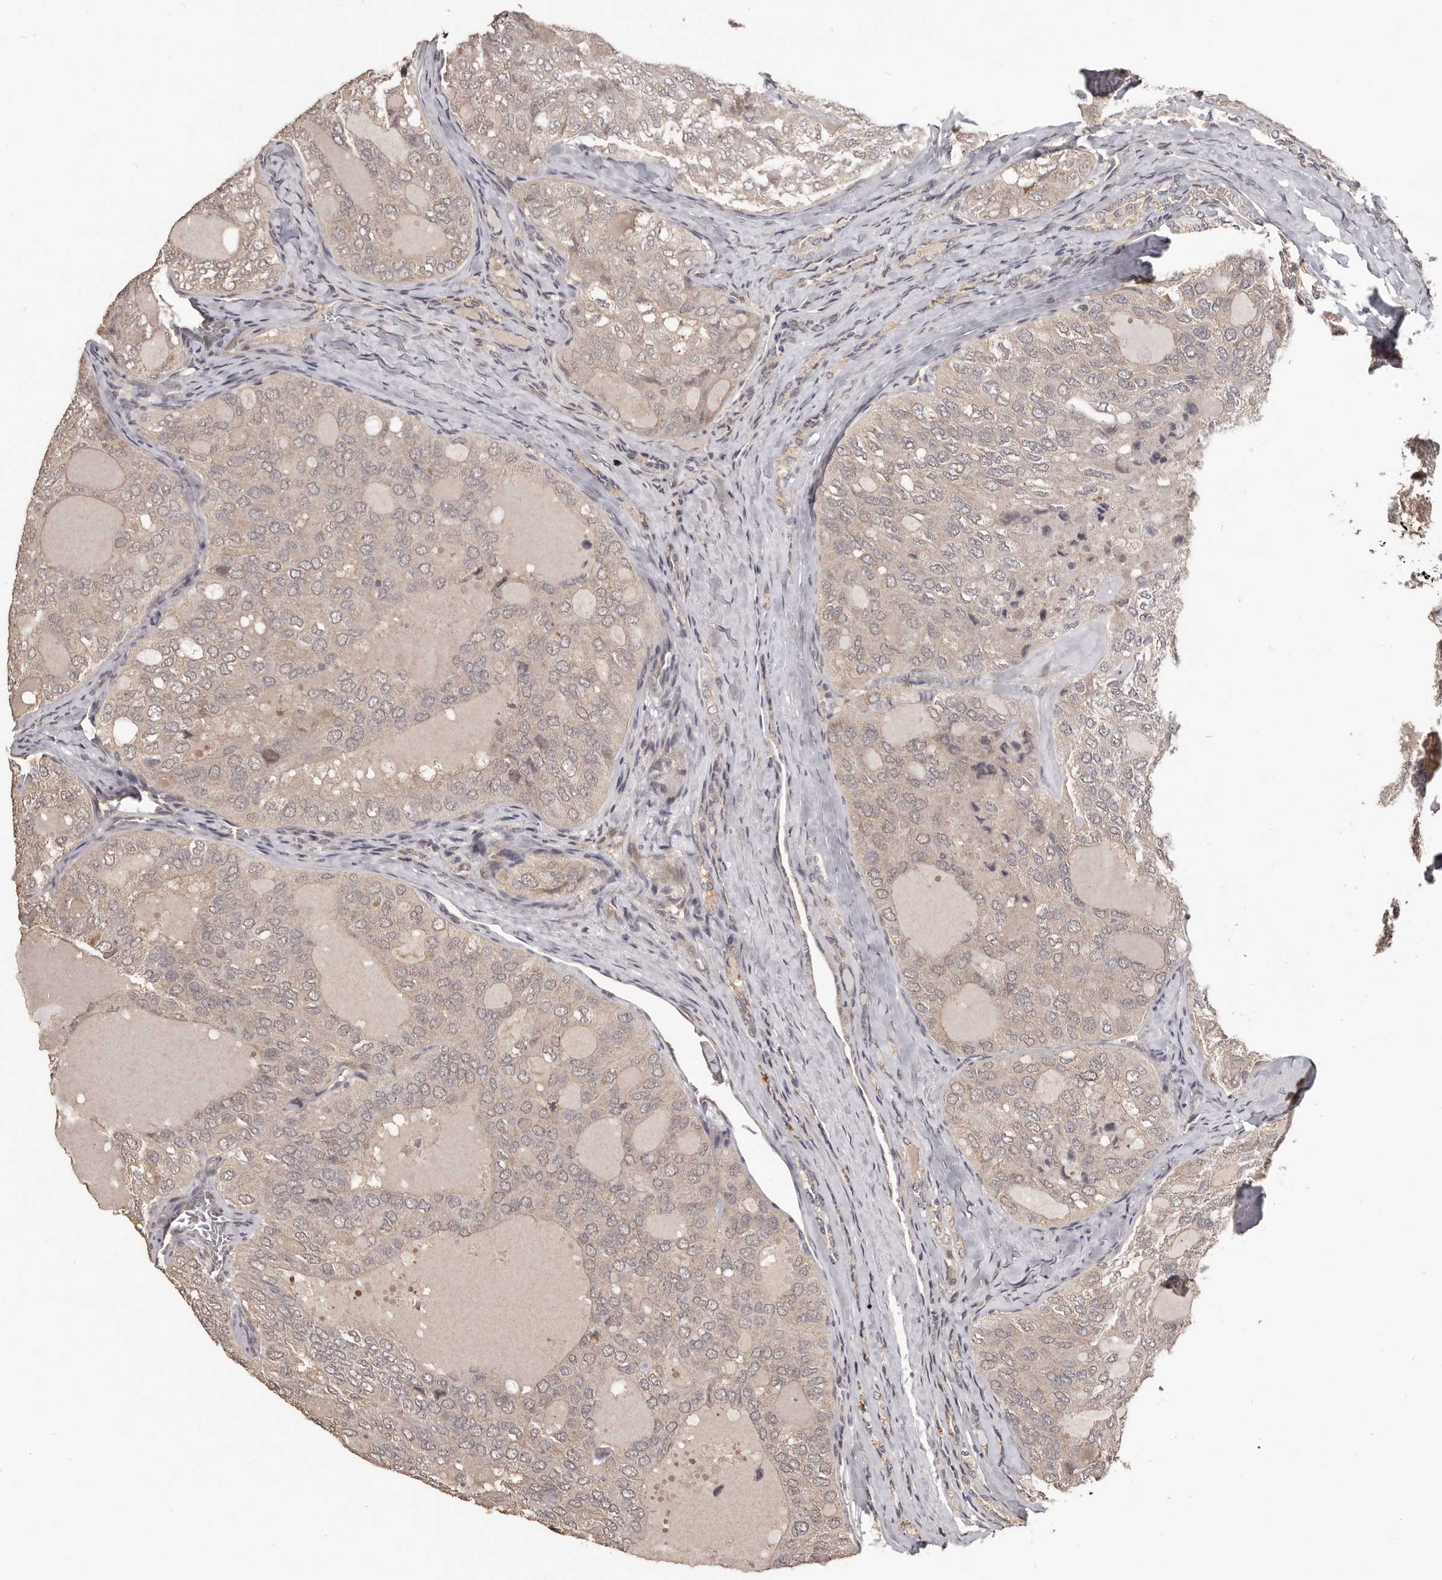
{"staining": {"intensity": "weak", "quantity": ">75%", "location": "cytoplasmic/membranous,nuclear"}, "tissue": "thyroid cancer", "cell_type": "Tumor cells", "image_type": "cancer", "snomed": [{"axis": "morphology", "description": "Follicular adenoma carcinoma, NOS"}, {"axis": "topography", "description": "Thyroid gland"}], "caption": "Thyroid cancer (follicular adenoma carcinoma) tissue reveals weak cytoplasmic/membranous and nuclear staining in approximately >75% of tumor cells", "gene": "ZFP14", "patient": {"sex": "male", "age": 75}}